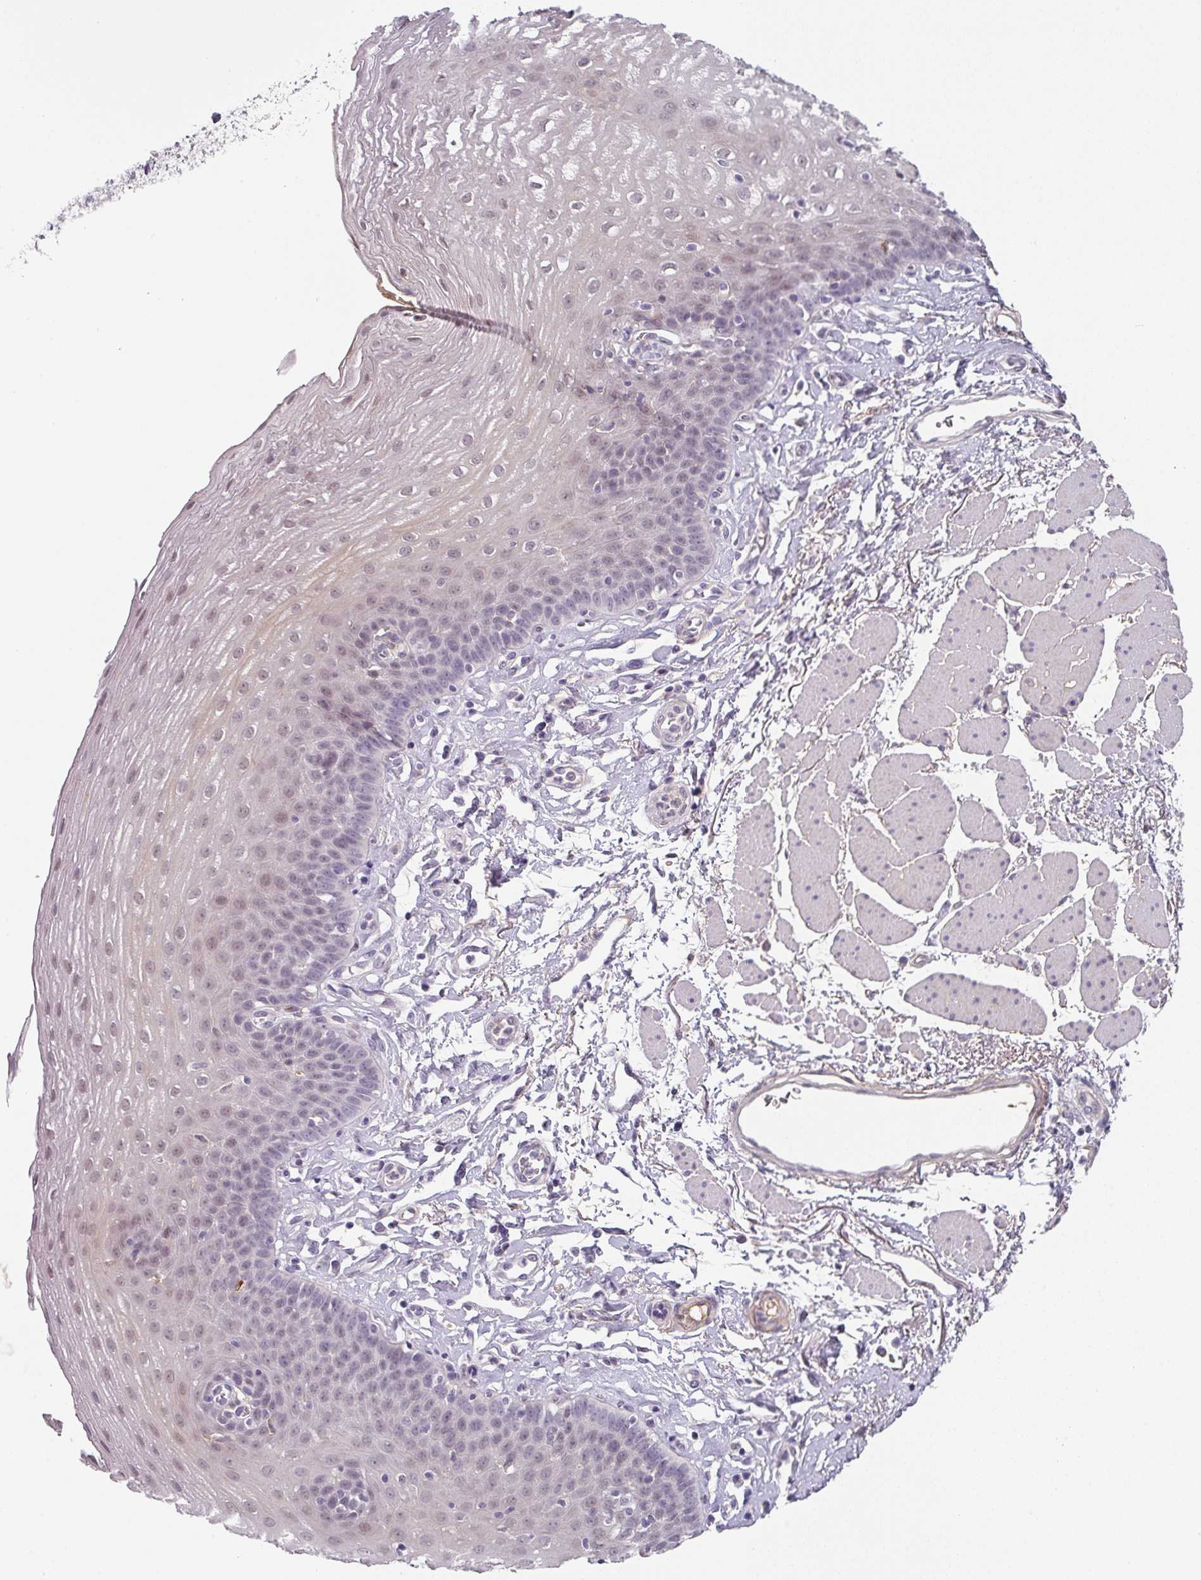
{"staining": {"intensity": "weak", "quantity": "25%-75%", "location": "nuclear"}, "tissue": "esophagus", "cell_type": "Squamous epithelial cells", "image_type": "normal", "snomed": [{"axis": "morphology", "description": "Normal tissue, NOS"}, {"axis": "topography", "description": "Esophagus"}], "caption": "Immunohistochemical staining of benign human esophagus displays 25%-75% levels of weak nuclear protein expression in approximately 25%-75% of squamous epithelial cells.", "gene": "C1QB", "patient": {"sex": "female", "age": 81}}